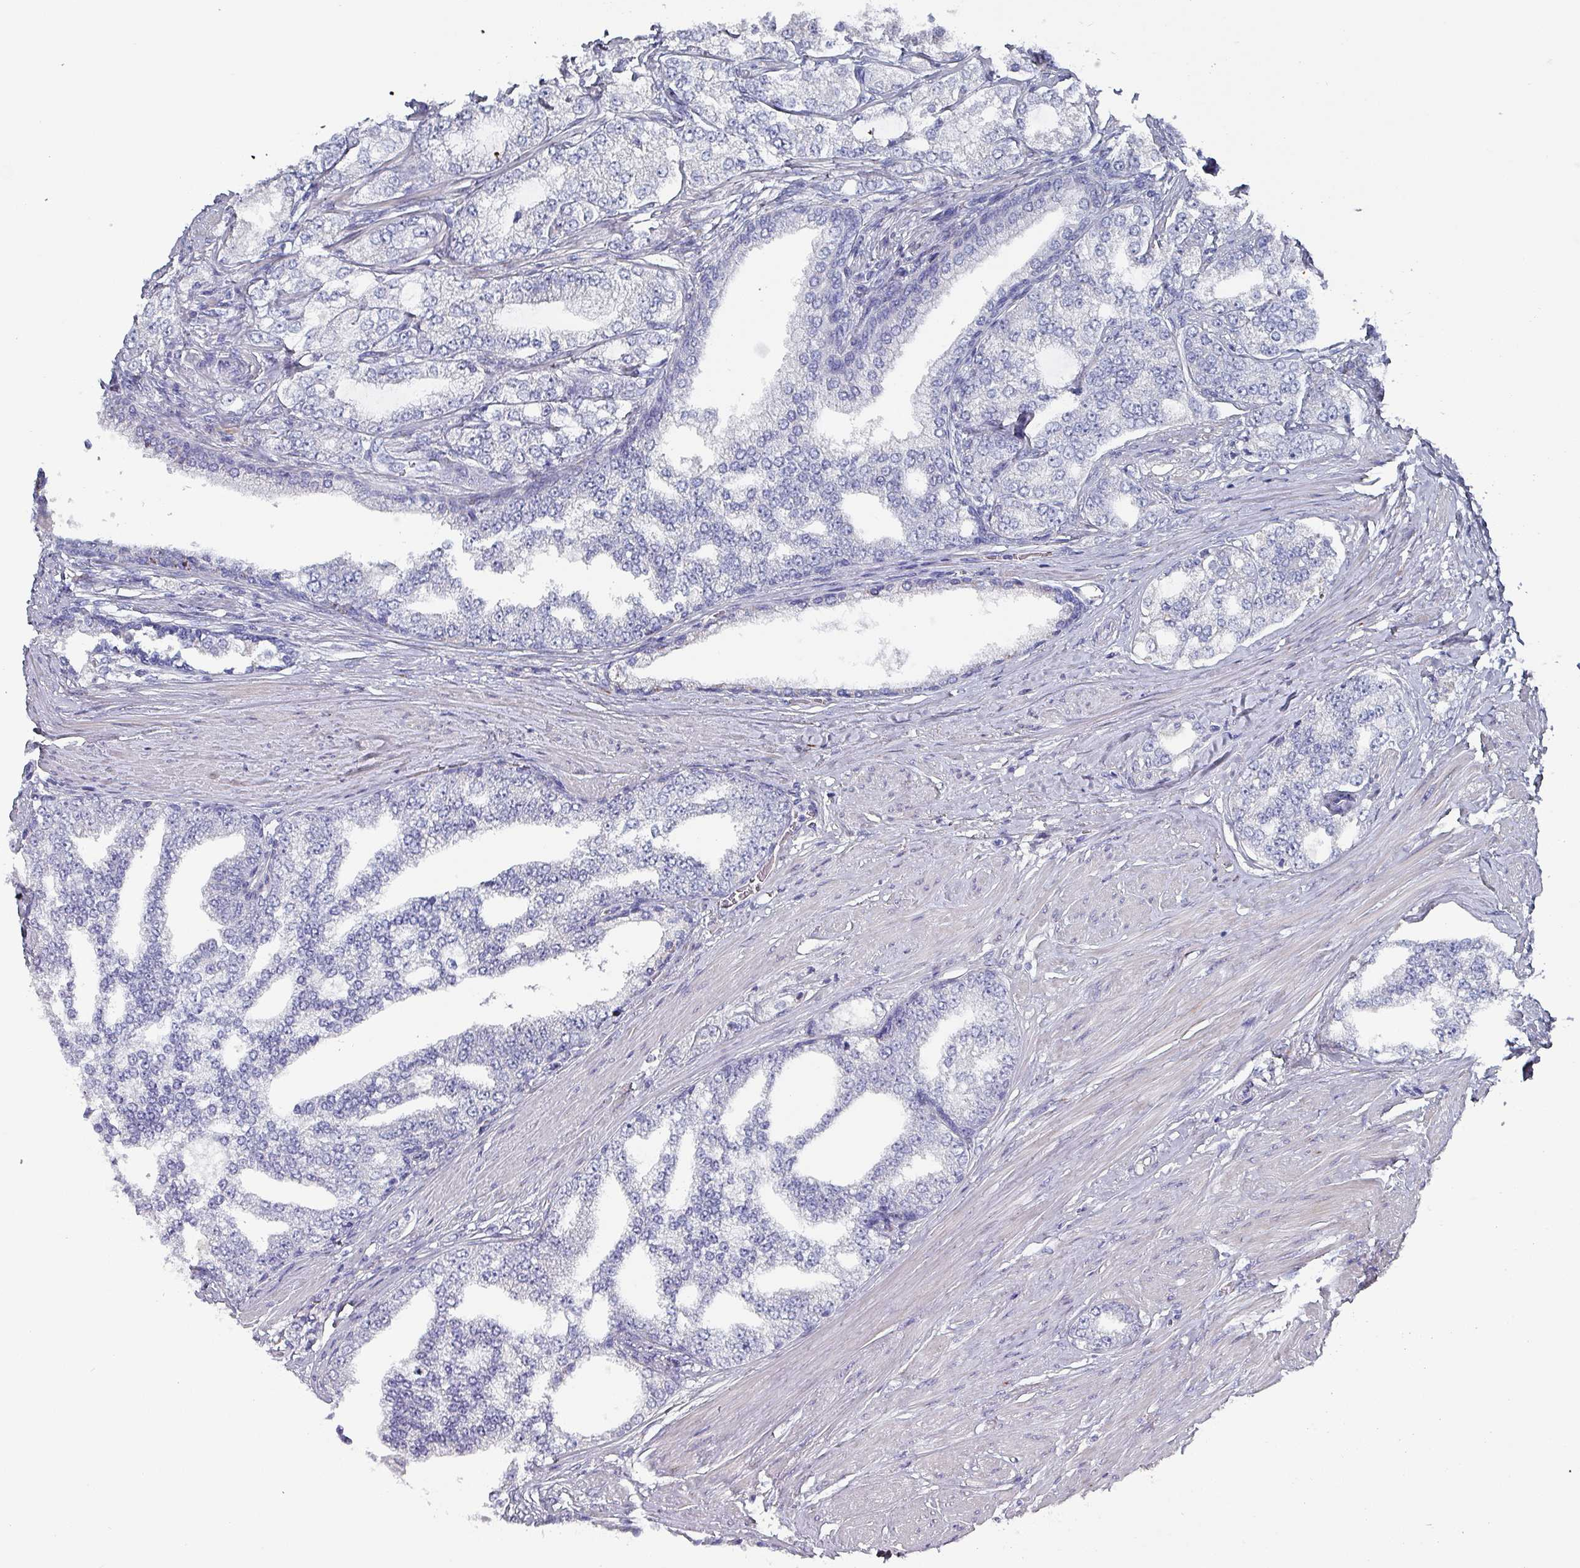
{"staining": {"intensity": "negative", "quantity": "none", "location": "none"}, "tissue": "prostate cancer", "cell_type": "Tumor cells", "image_type": "cancer", "snomed": [{"axis": "morphology", "description": "Adenocarcinoma, High grade"}, {"axis": "topography", "description": "Prostate"}], "caption": "Immunohistochemistry (IHC) photomicrograph of prostate adenocarcinoma (high-grade) stained for a protein (brown), which displays no staining in tumor cells. (Brightfield microscopy of DAB immunohistochemistry at high magnification).", "gene": "DRD5", "patient": {"sex": "male", "age": 64}}